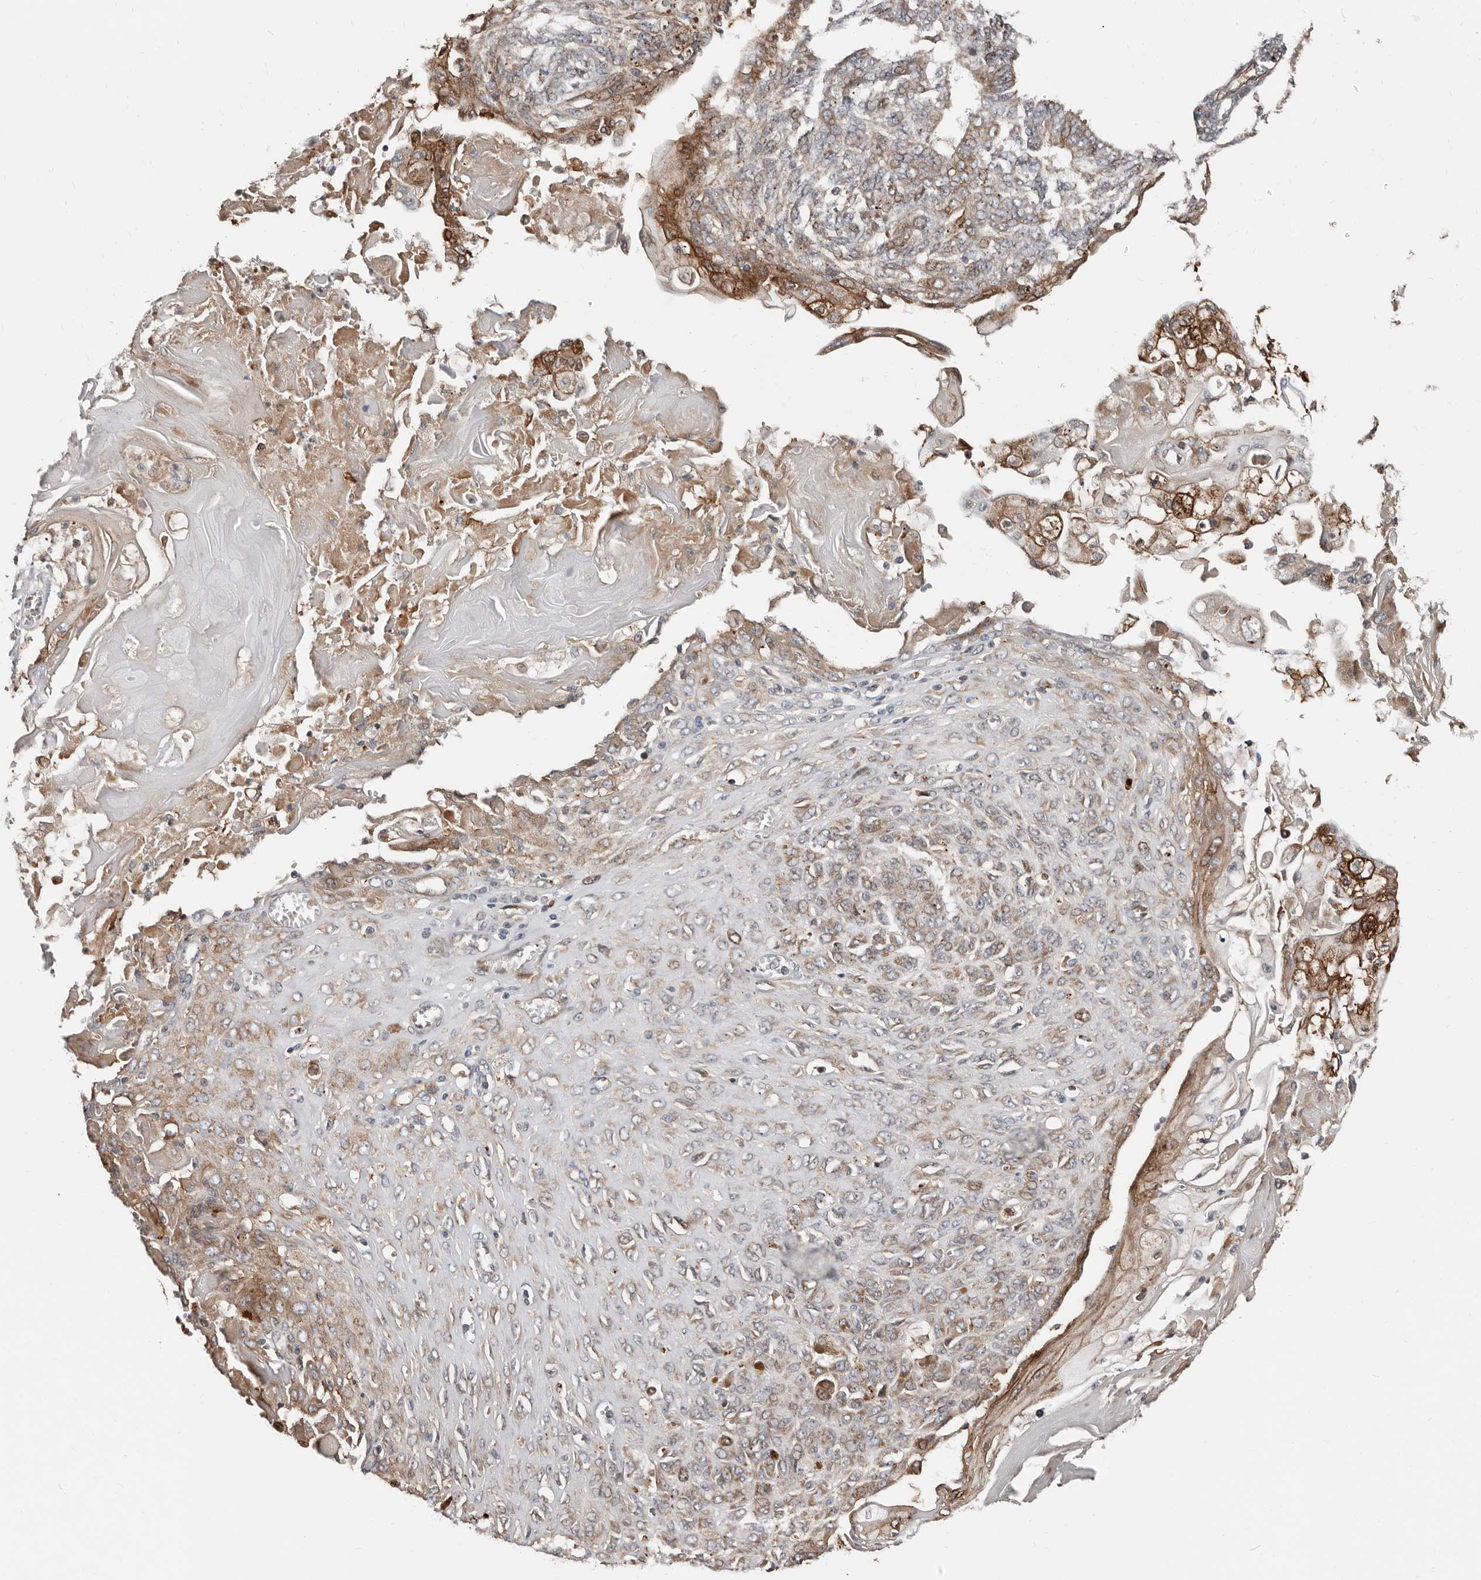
{"staining": {"intensity": "moderate", "quantity": "25%-75%", "location": "cytoplasmic/membranous"}, "tissue": "endometrial cancer", "cell_type": "Tumor cells", "image_type": "cancer", "snomed": [{"axis": "morphology", "description": "Adenocarcinoma, NOS"}, {"axis": "topography", "description": "Endometrium"}], "caption": "An image of endometrial cancer stained for a protein shows moderate cytoplasmic/membranous brown staining in tumor cells. (Stains: DAB (3,3'-diaminobenzidine) in brown, nuclei in blue, Microscopy: brightfield microscopy at high magnification).", "gene": "SMYD4", "patient": {"sex": "female", "age": 32}}